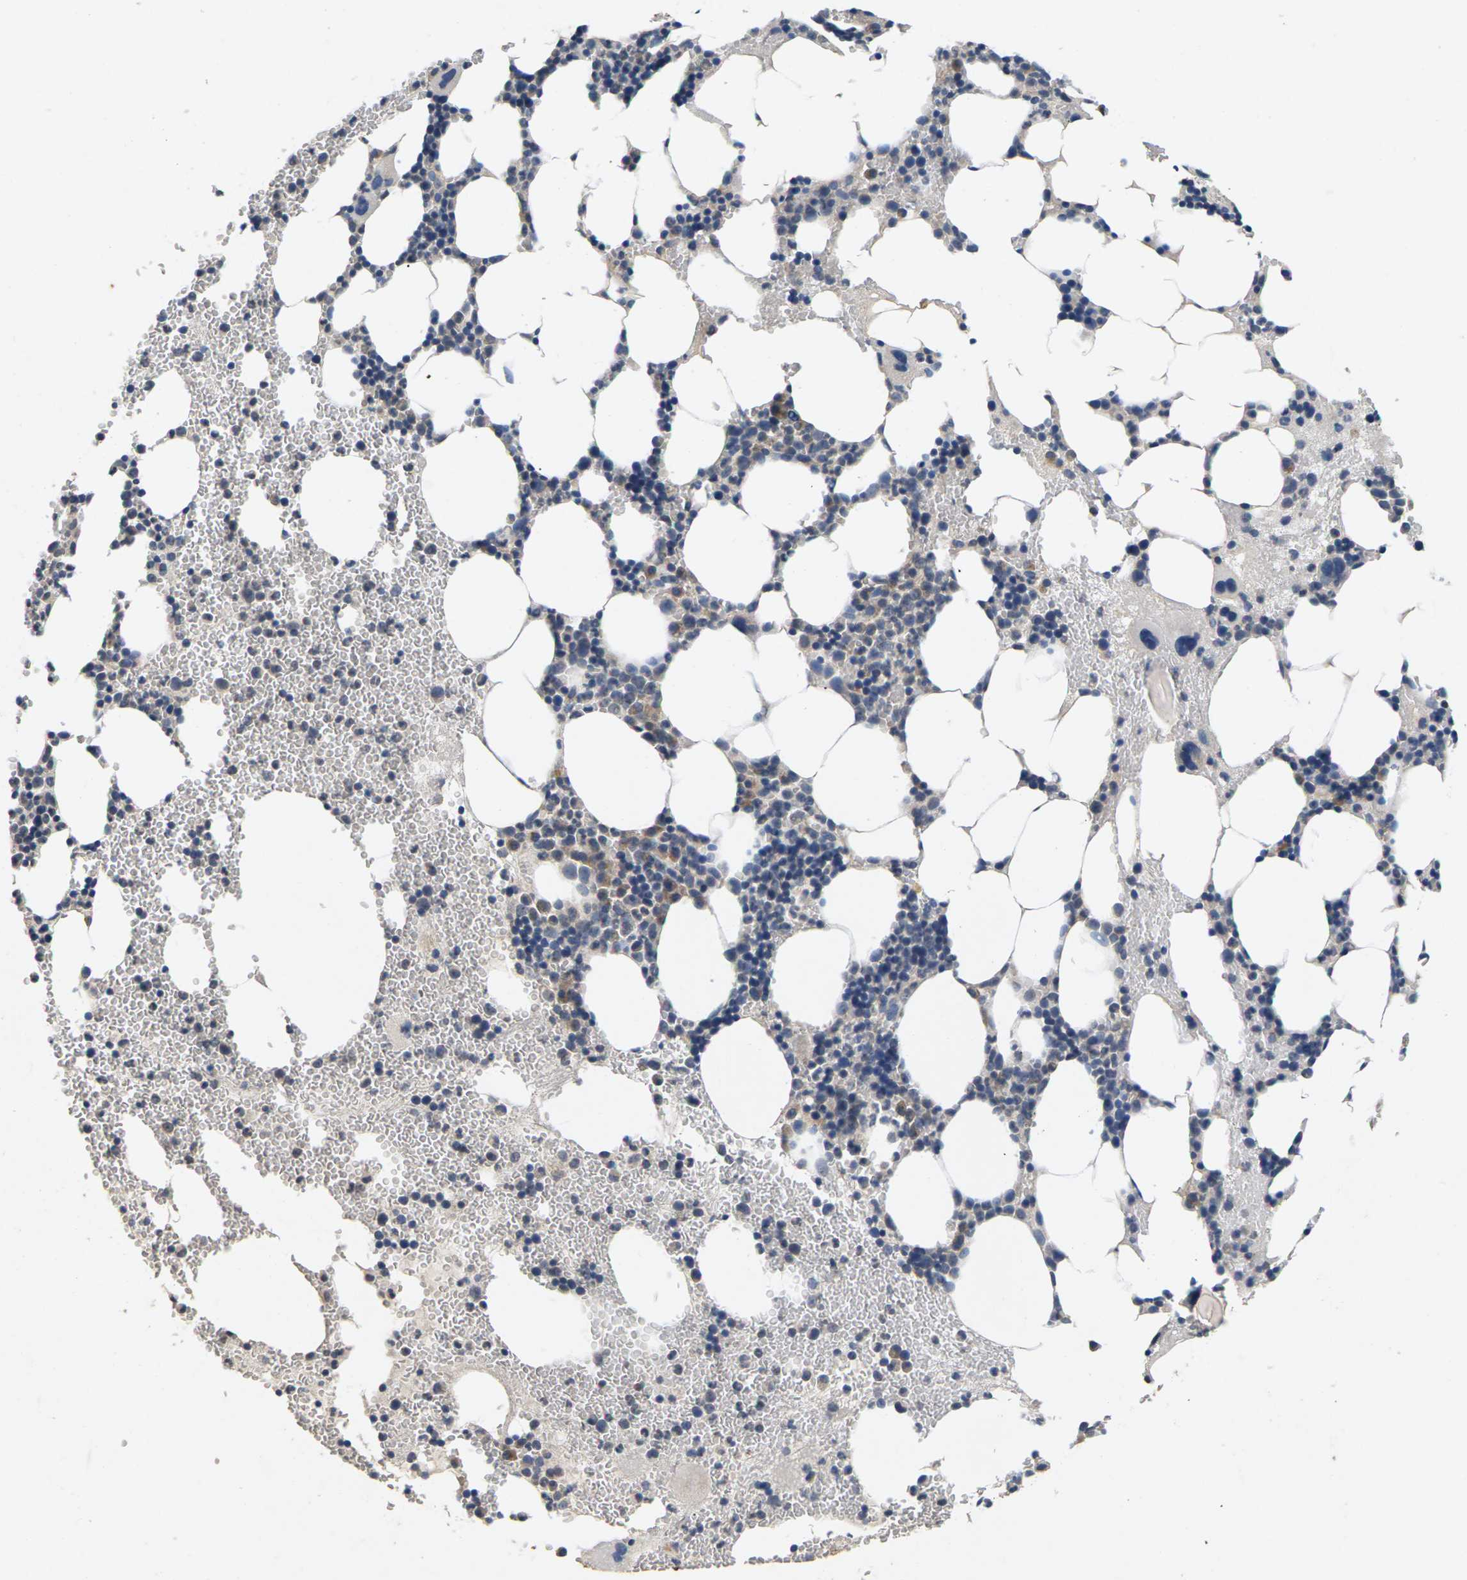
{"staining": {"intensity": "weak", "quantity": "<25%", "location": "cytoplasmic/membranous"}, "tissue": "bone marrow", "cell_type": "Hematopoietic cells", "image_type": "normal", "snomed": [{"axis": "morphology", "description": "Normal tissue, NOS"}, {"axis": "morphology", "description": "Inflammation, NOS"}, {"axis": "topography", "description": "Bone marrow"}], "caption": "This is a histopathology image of IHC staining of unremarkable bone marrow, which shows no positivity in hematopoietic cells. The staining was performed using DAB to visualize the protein expression in brown, while the nuclei were stained in blue with hematoxylin (Magnification: 20x).", "gene": "SLC2A2", "patient": {"sex": "female", "age": 76}}